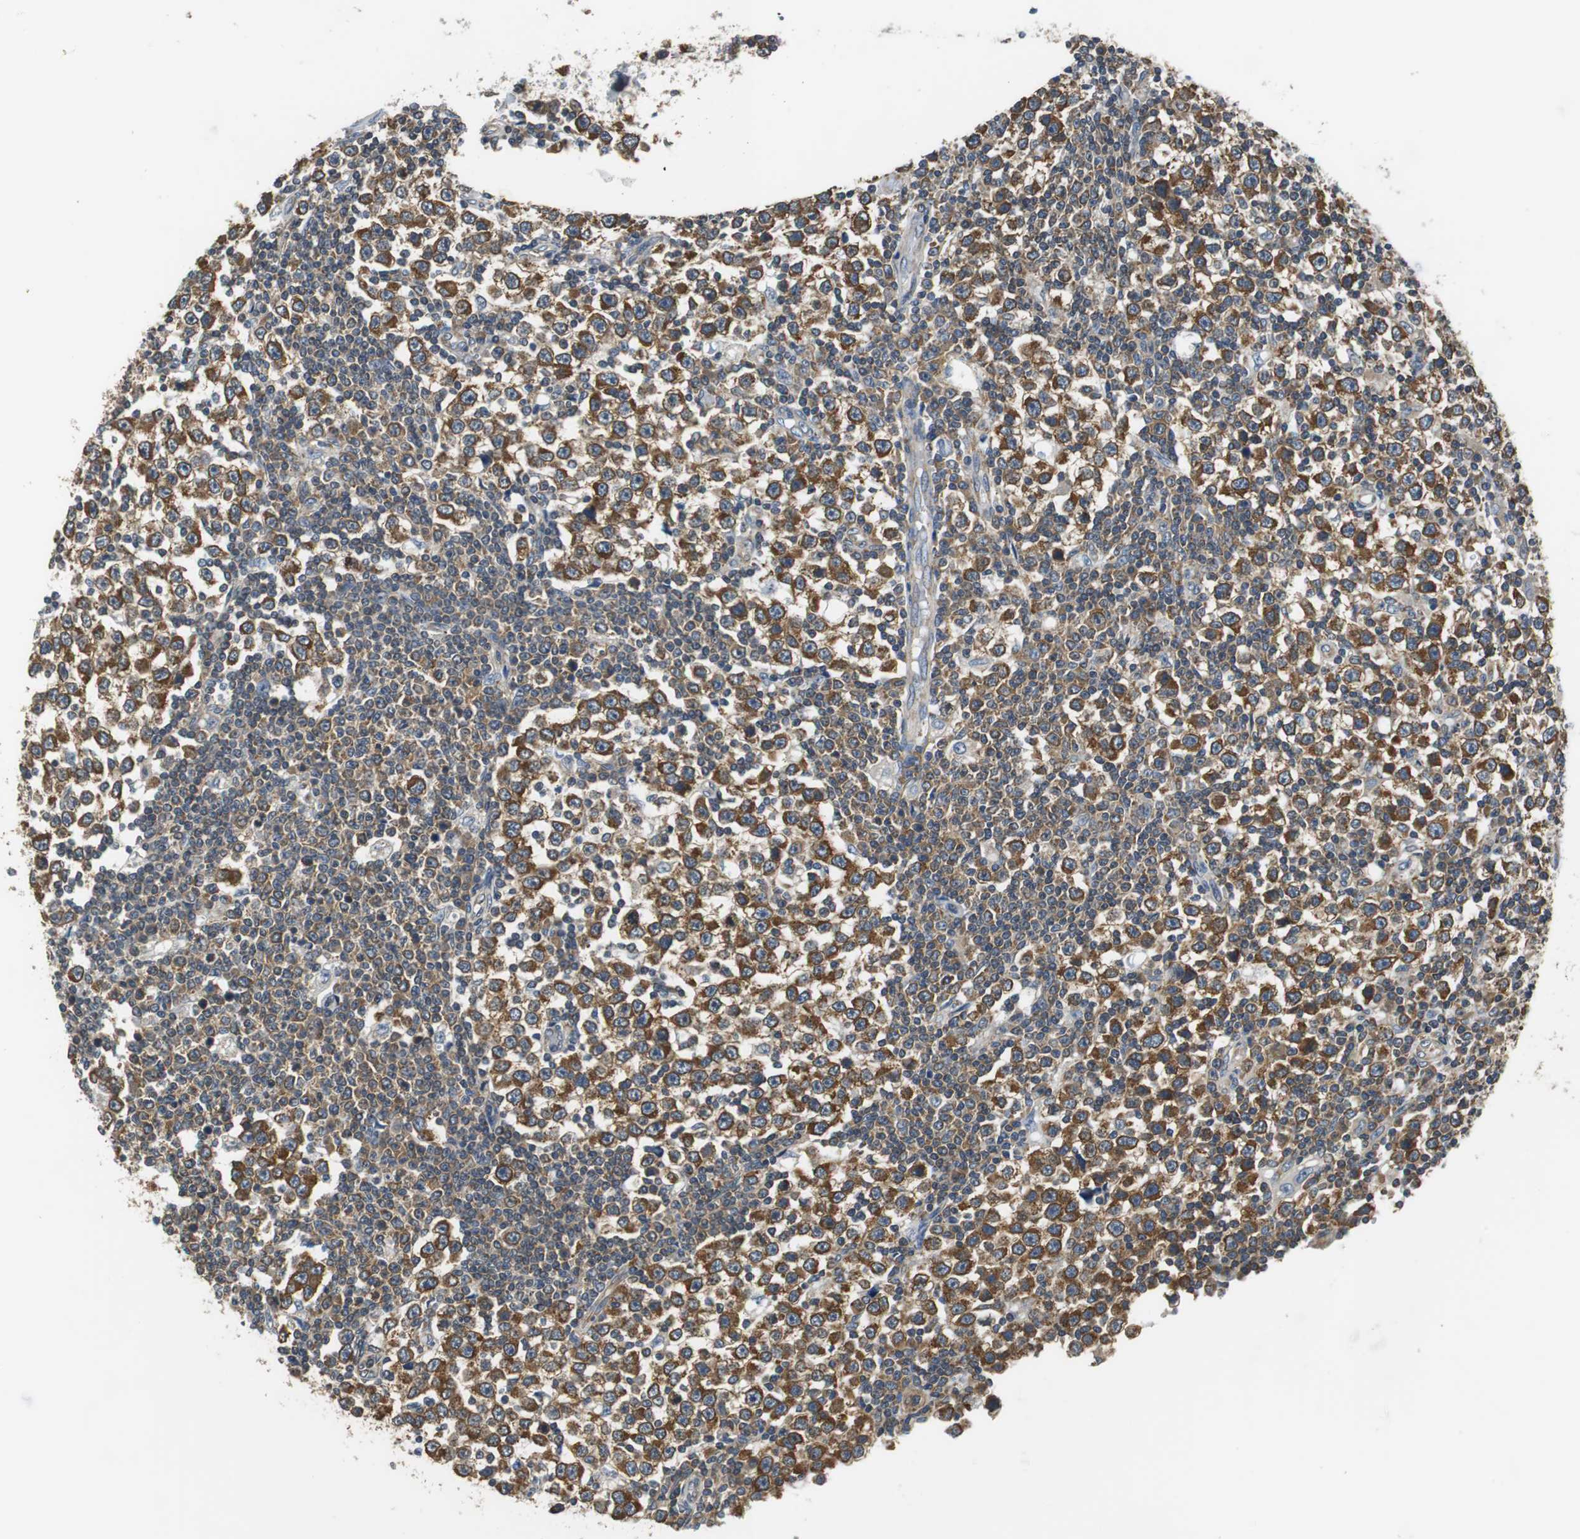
{"staining": {"intensity": "strong", "quantity": ">75%", "location": "cytoplasmic/membranous"}, "tissue": "testis cancer", "cell_type": "Tumor cells", "image_type": "cancer", "snomed": [{"axis": "morphology", "description": "Seminoma, NOS"}, {"axis": "topography", "description": "Testis"}], "caption": "The image demonstrates staining of testis cancer, revealing strong cytoplasmic/membranous protein staining (brown color) within tumor cells. Immunohistochemistry (ihc) stains the protein of interest in brown and the nuclei are stained blue.", "gene": "CNOT3", "patient": {"sex": "male", "age": 65}}